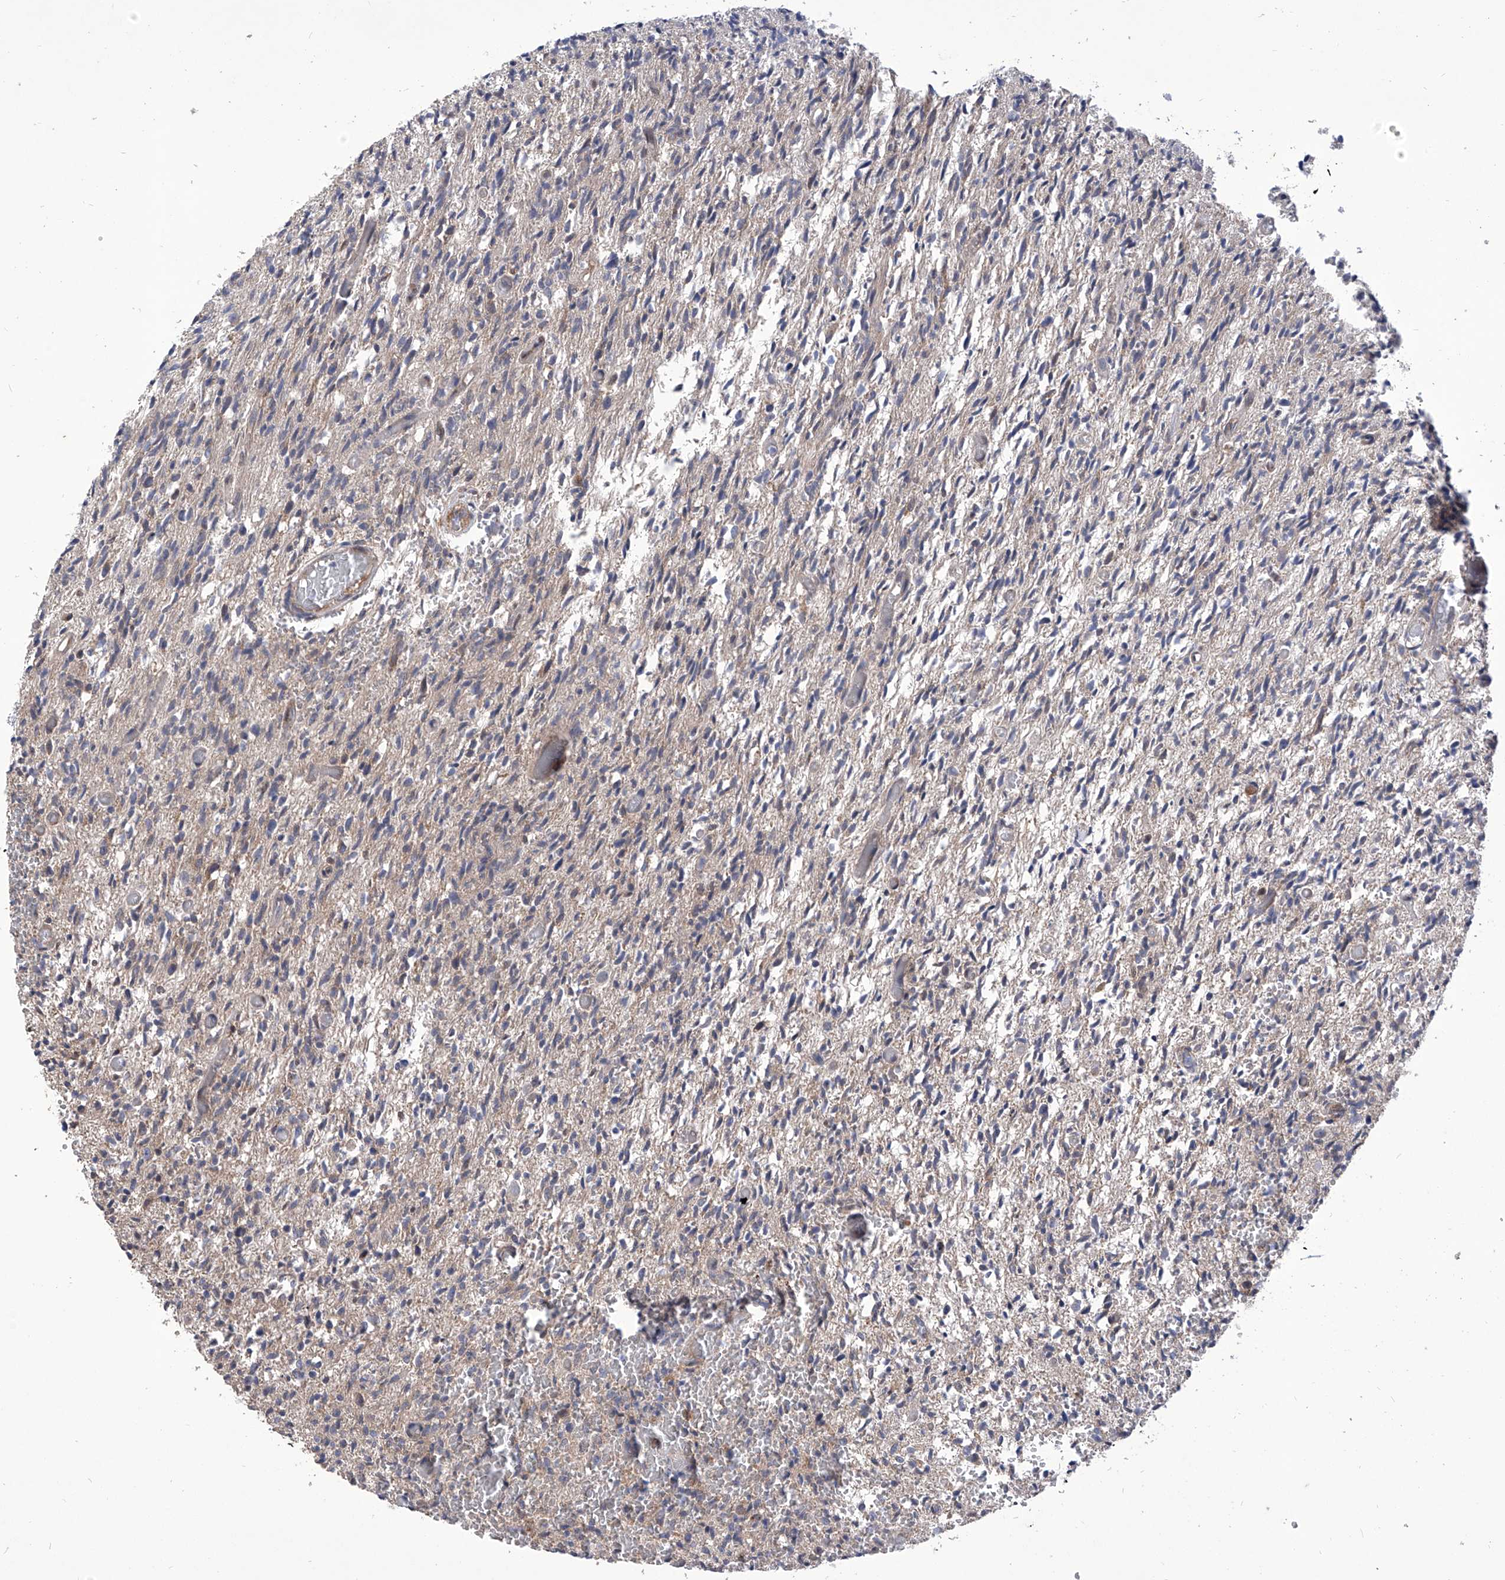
{"staining": {"intensity": "negative", "quantity": "none", "location": "none"}, "tissue": "glioma", "cell_type": "Tumor cells", "image_type": "cancer", "snomed": [{"axis": "morphology", "description": "Glioma, malignant, High grade"}, {"axis": "topography", "description": "Brain"}], "caption": "Malignant glioma (high-grade) was stained to show a protein in brown. There is no significant staining in tumor cells. Nuclei are stained in blue.", "gene": "TJAP1", "patient": {"sex": "female", "age": 57}}